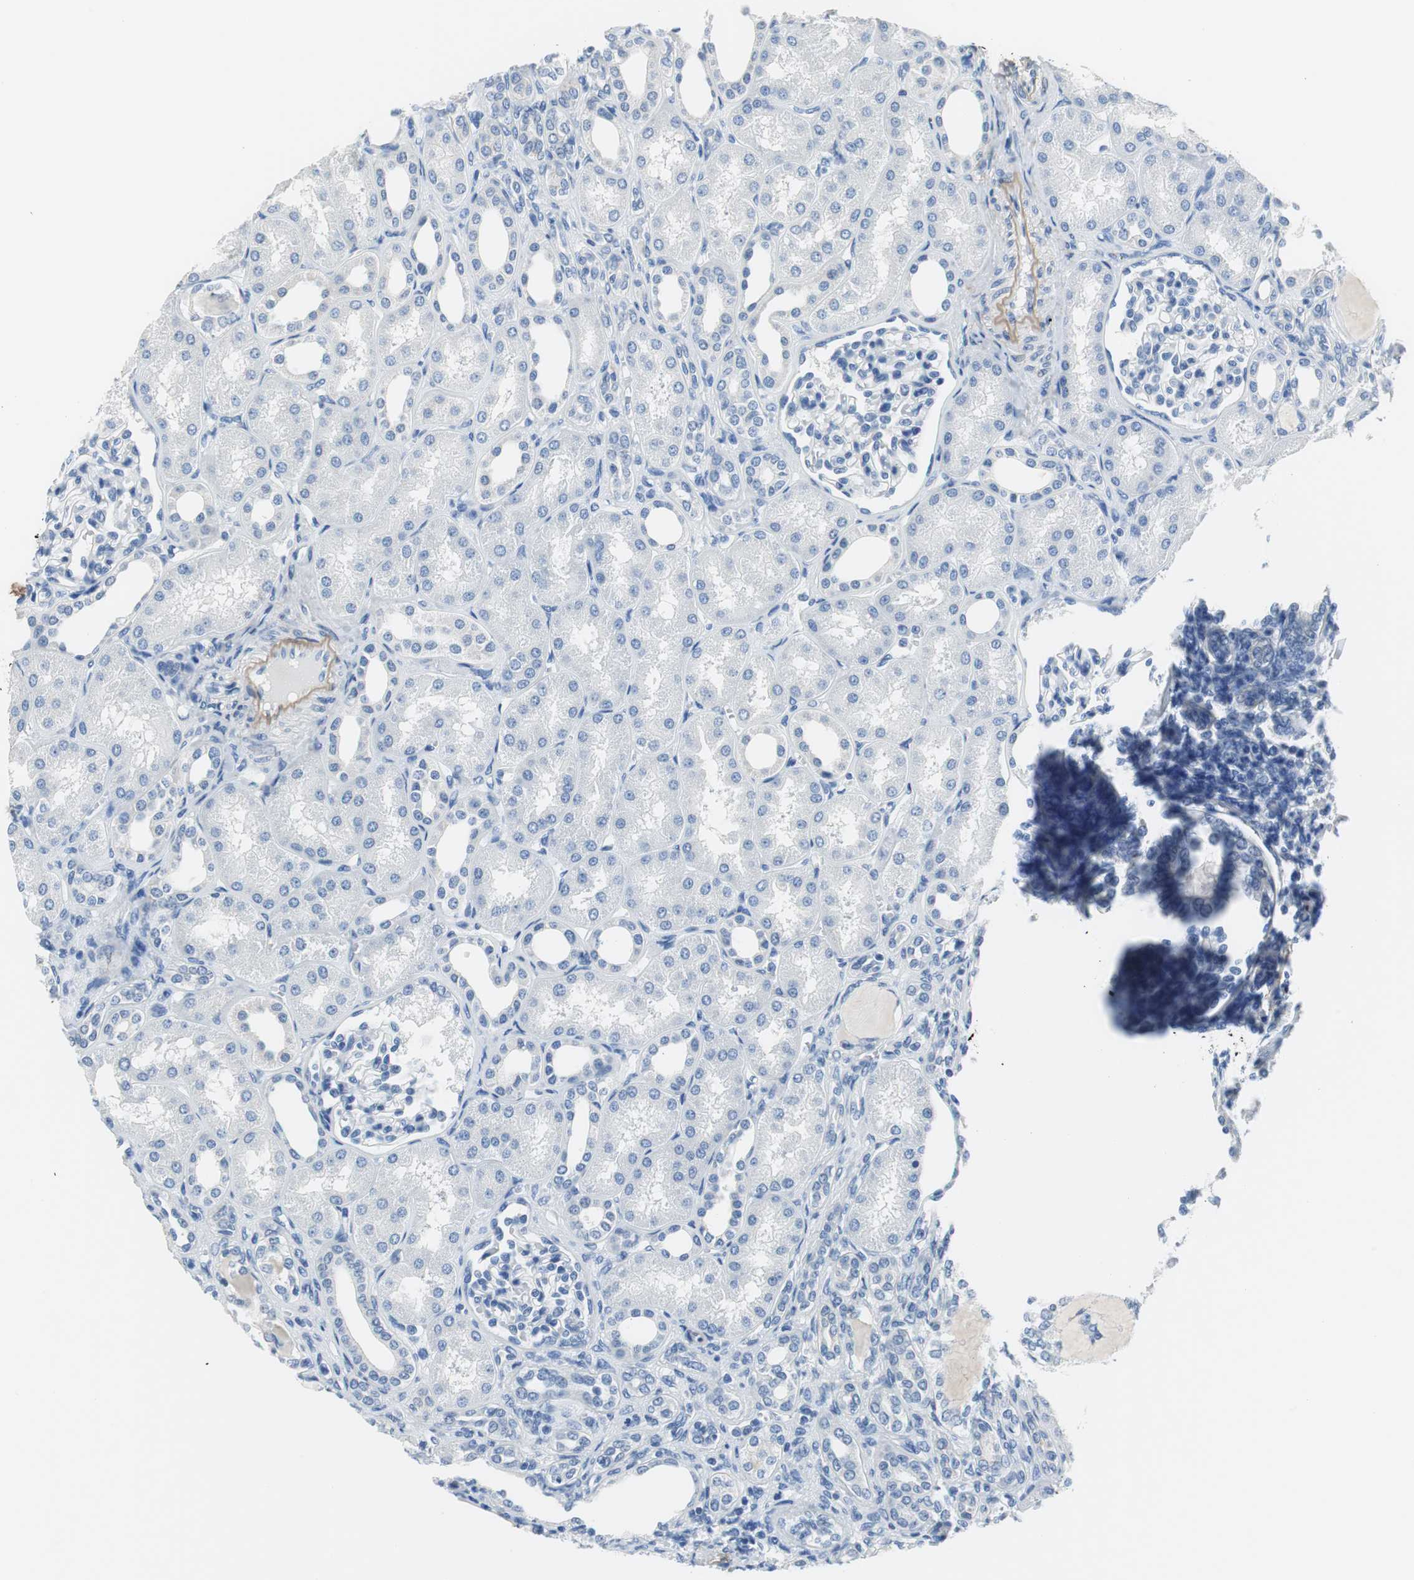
{"staining": {"intensity": "negative", "quantity": "none", "location": "none"}, "tissue": "kidney", "cell_type": "Cells in glomeruli", "image_type": "normal", "snomed": [{"axis": "morphology", "description": "Normal tissue, NOS"}, {"axis": "topography", "description": "Kidney"}], "caption": "An image of kidney stained for a protein demonstrates no brown staining in cells in glomeruli. Nuclei are stained in blue.", "gene": "MUC7", "patient": {"sex": "male", "age": 7}}